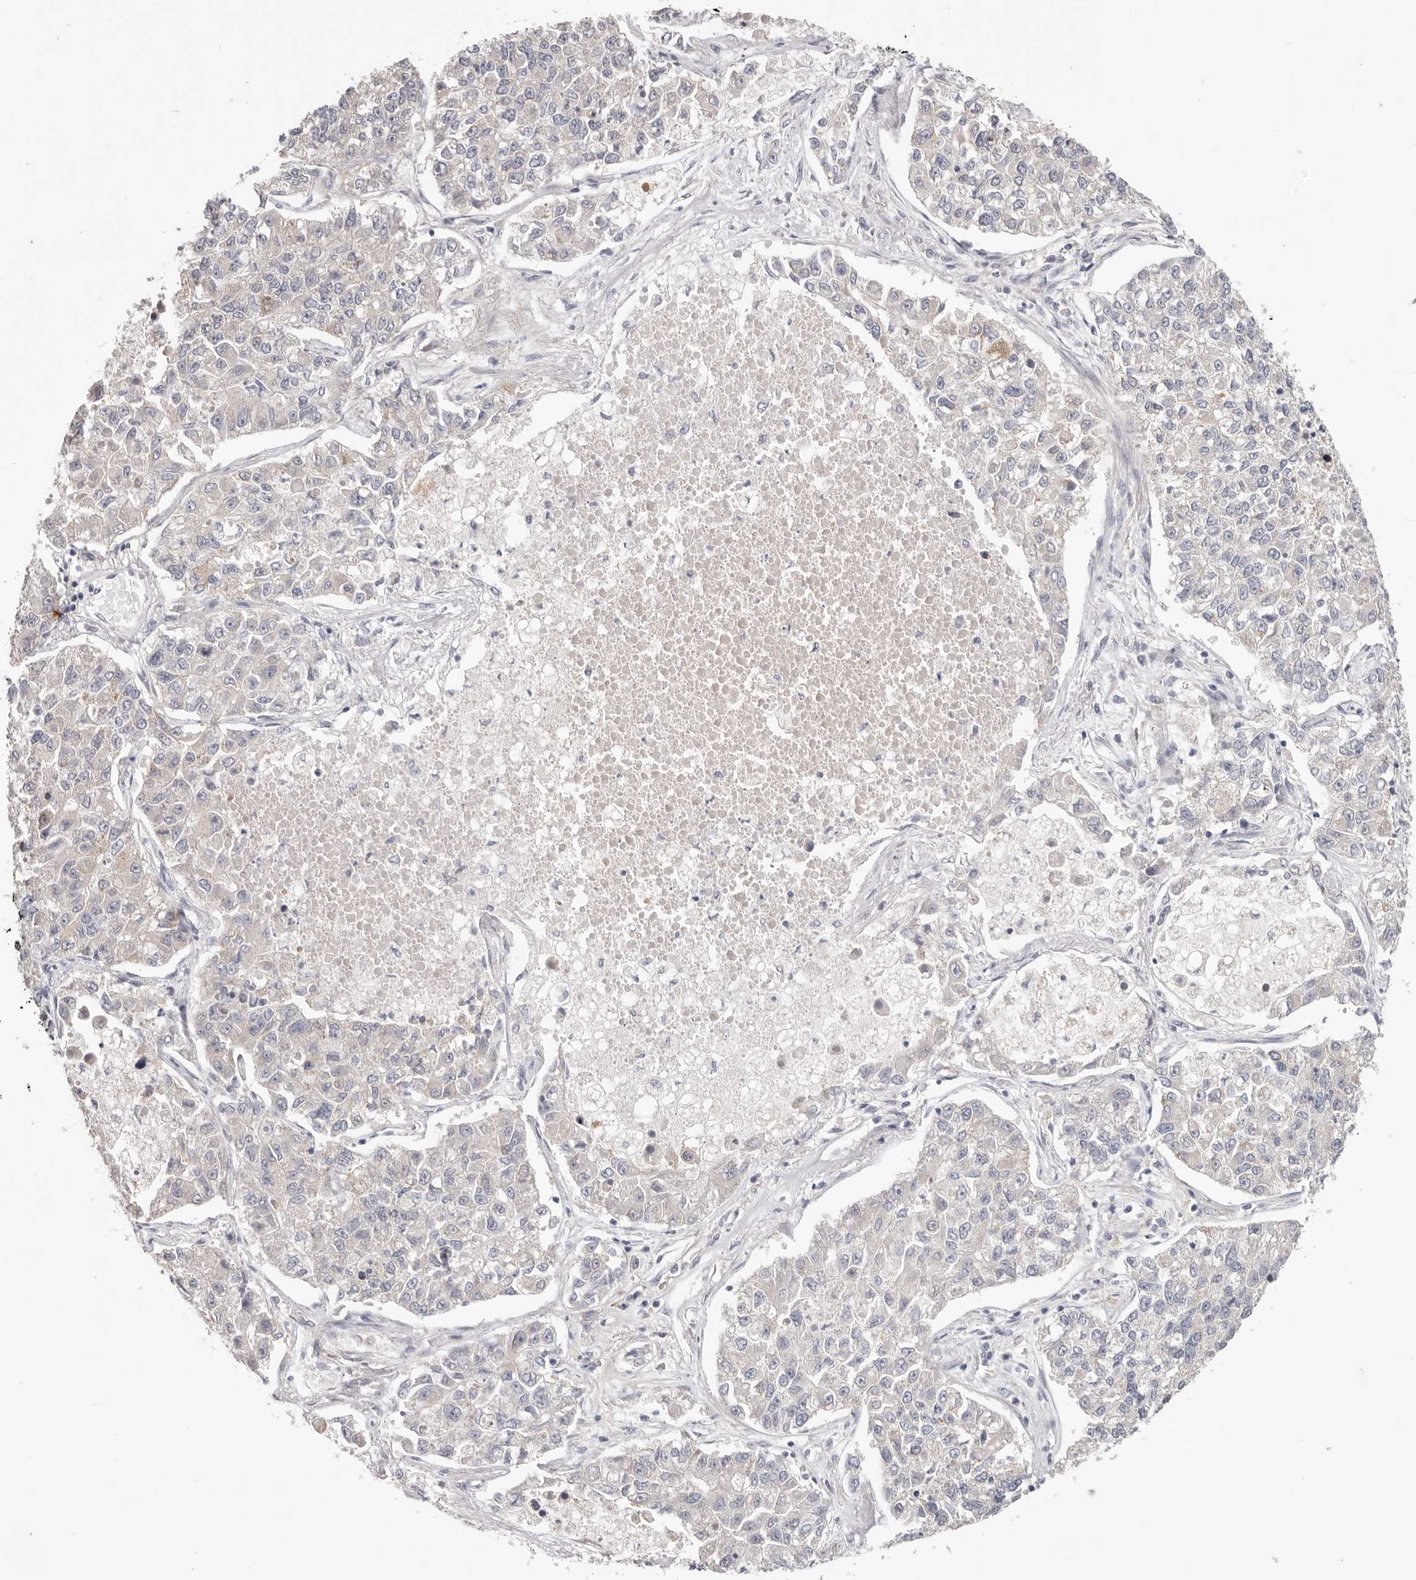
{"staining": {"intensity": "negative", "quantity": "none", "location": "none"}, "tissue": "lung cancer", "cell_type": "Tumor cells", "image_type": "cancer", "snomed": [{"axis": "morphology", "description": "Adenocarcinoma, NOS"}, {"axis": "topography", "description": "Lung"}], "caption": "Lung cancer was stained to show a protein in brown. There is no significant positivity in tumor cells. (Brightfield microscopy of DAB (3,3'-diaminobenzidine) IHC at high magnification).", "gene": "WDR77", "patient": {"sex": "male", "age": 49}}